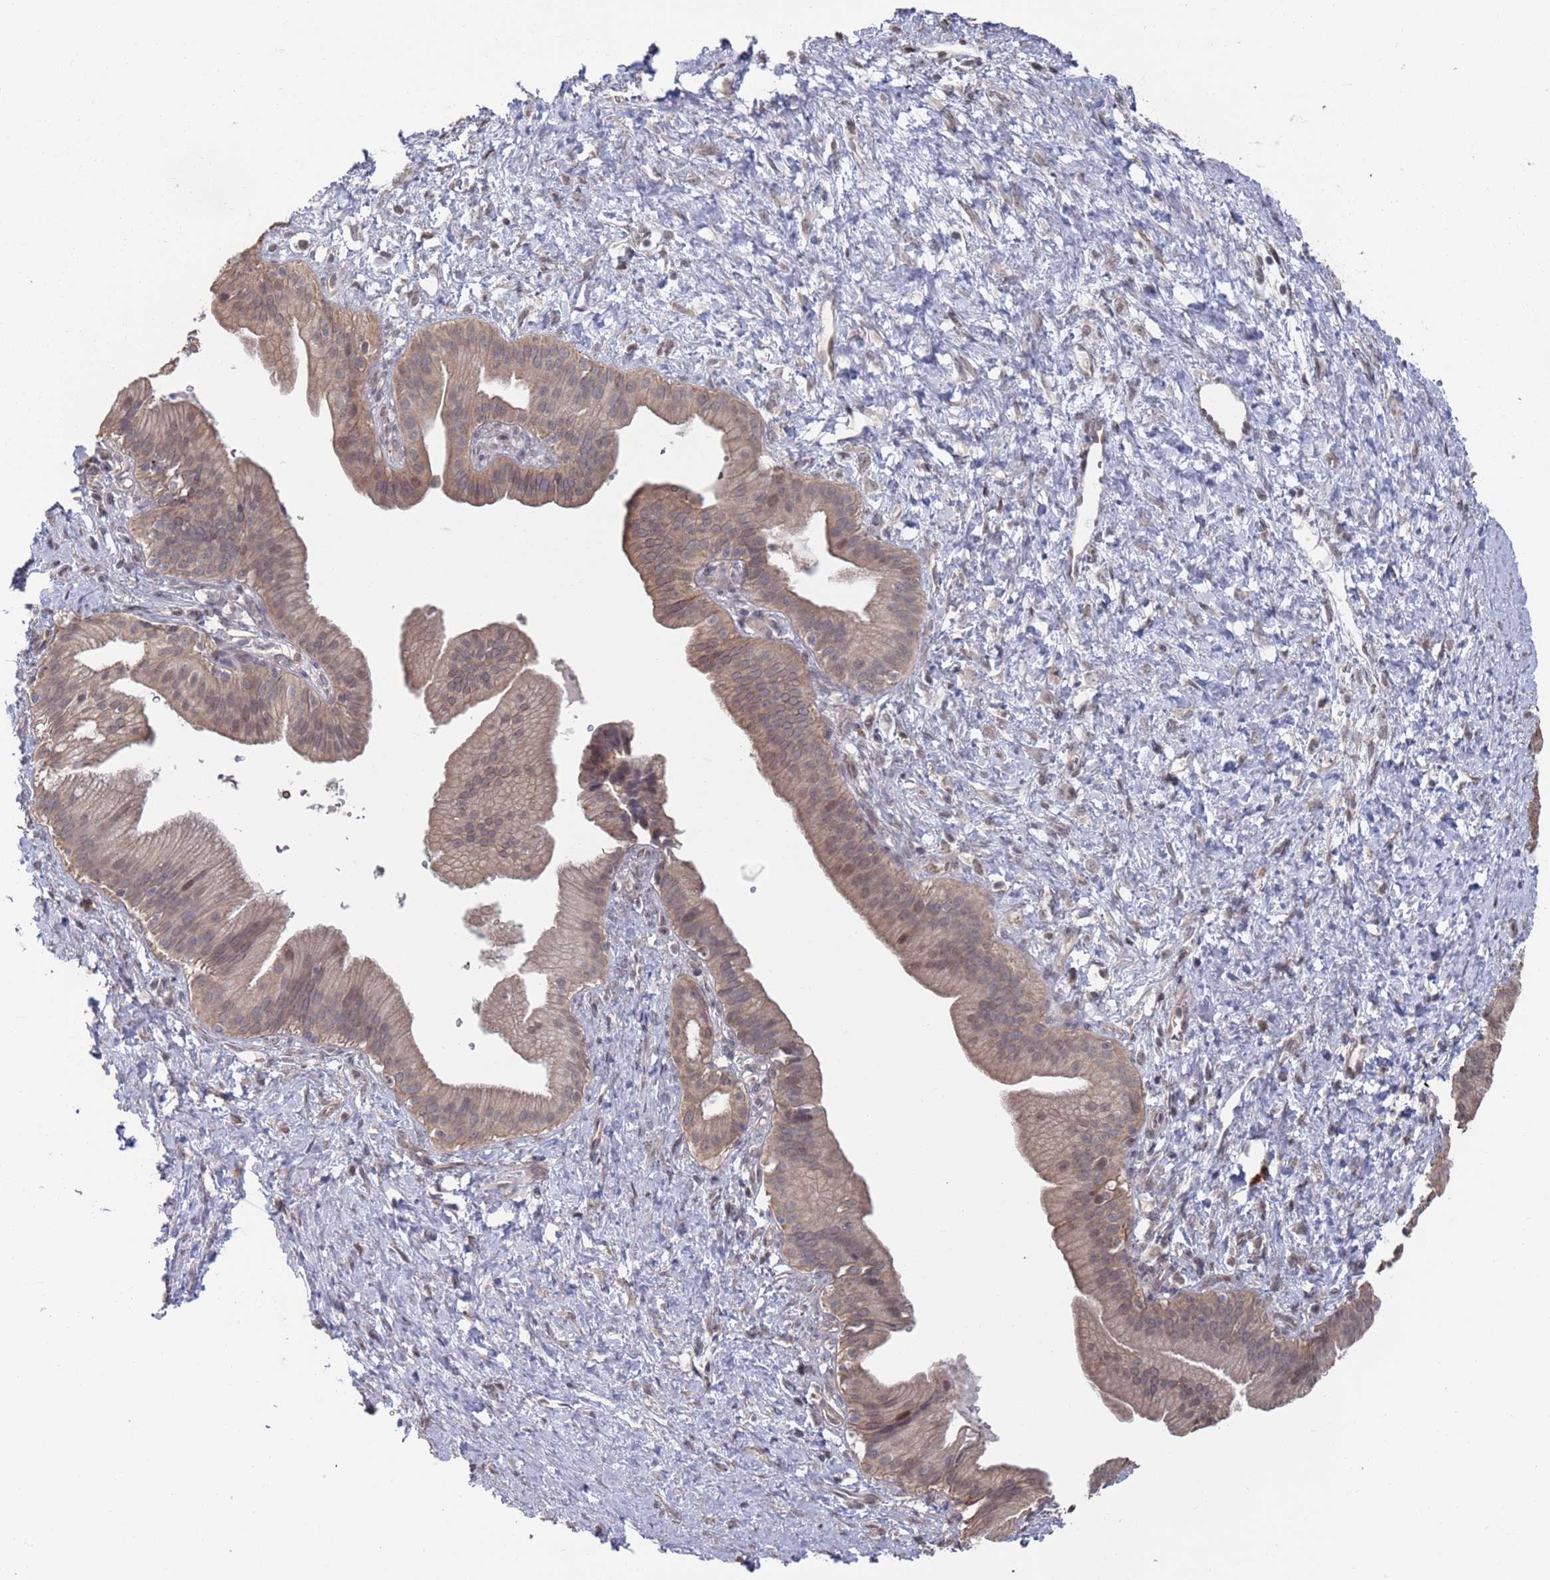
{"staining": {"intensity": "moderate", "quantity": "<25%", "location": "cytoplasmic/membranous,nuclear"}, "tissue": "pancreatic cancer", "cell_type": "Tumor cells", "image_type": "cancer", "snomed": [{"axis": "morphology", "description": "Adenocarcinoma, NOS"}, {"axis": "topography", "description": "Pancreas"}], "caption": "Brown immunohistochemical staining in human pancreatic cancer reveals moderate cytoplasmic/membranous and nuclear positivity in about <25% of tumor cells.", "gene": "DGKD", "patient": {"sex": "male", "age": 68}}